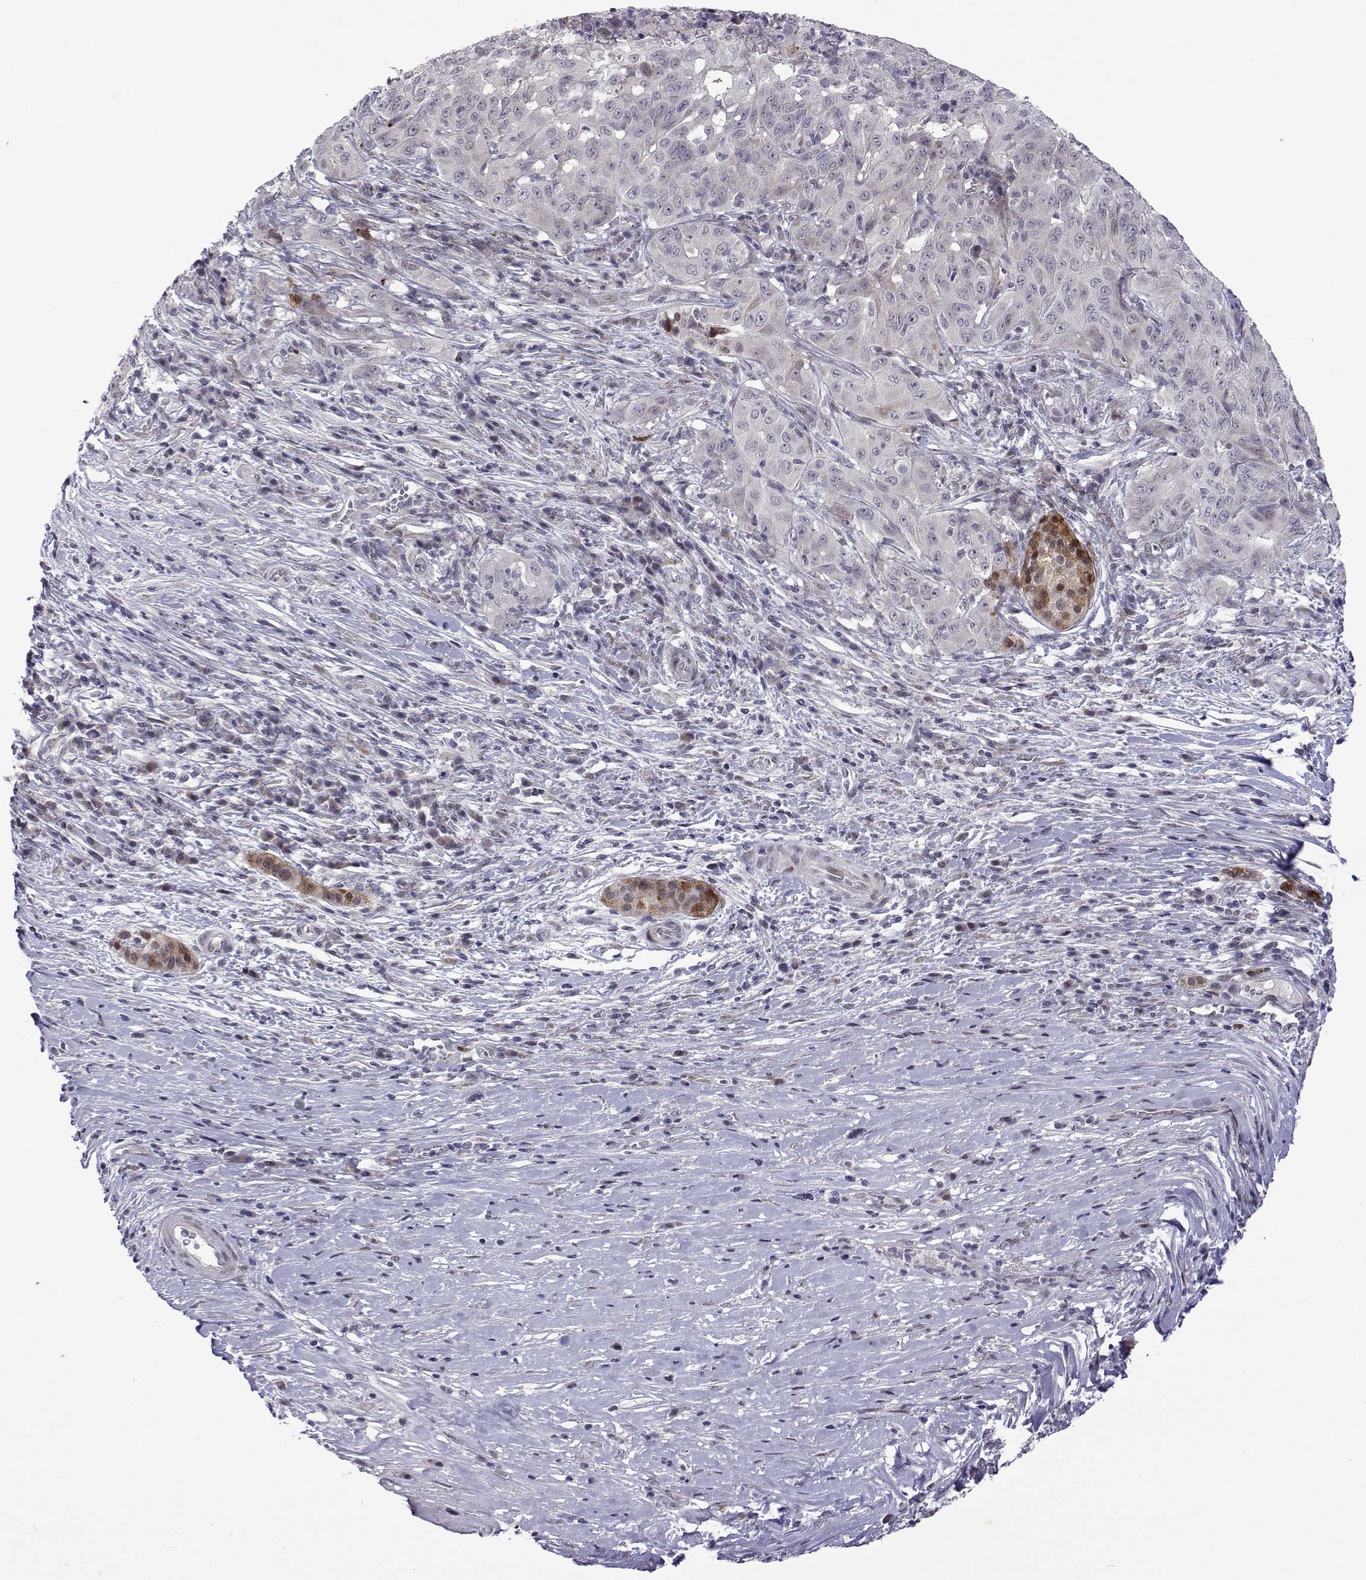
{"staining": {"intensity": "negative", "quantity": "none", "location": "none"}, "tissue": "pancreatic cancer", "cell_type": "Tumor cells", "image_type": "cancer", "snomed": [{"axis": "morphology", "description": "Adenocarcinoma, NOS"}, {"axis": "topography", "description": "Pancreas"}], "caption": "The micrograph reveals no staining of tumor cells in pancreatic cancer (adenocarcinoma).", "gene": "EFCAB3", "patient": {"sex": "male", "age": 63}}